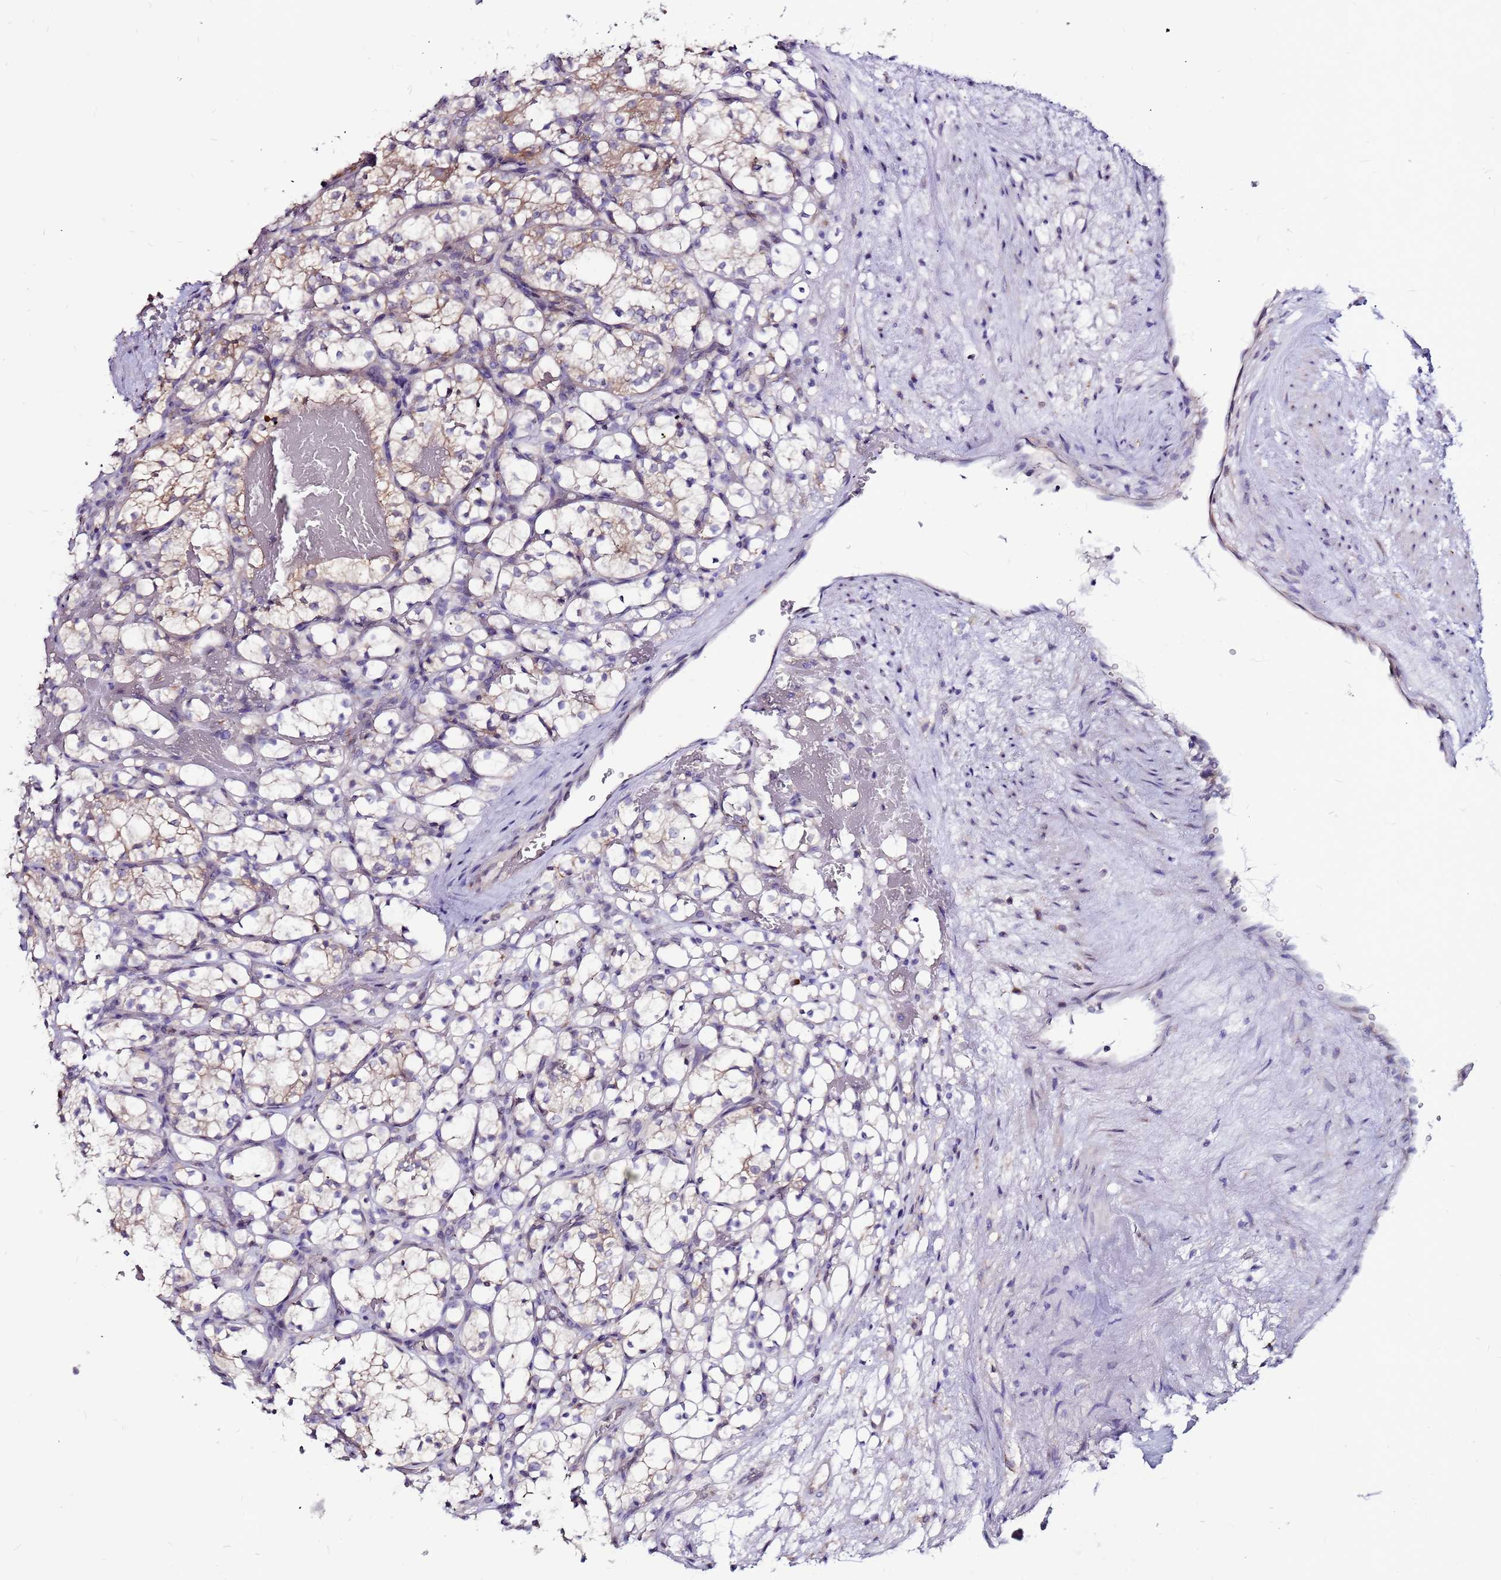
{"staining": {"intensity": "moderate", "quantity": "<25%", "location": "cytoplasmic/membranous"}, "tissue": "renal cancer", "cell_type": "Tumor cells", "image_type": "cancer", "snomed": [{"axis": "morphology", "description": "Adenocarcinoma, NOS"}, {"axis": "topography", "description": "Kidney"}], "caption": "Immunohistochemical staining of human adenocarcinoma (renal) exhibits low levels of moderate cytoplasmic/membranous expression in about <25% of tumor cells.", "gene": "SLC44A3", "patient": {"sex": "female", "age": 69}}